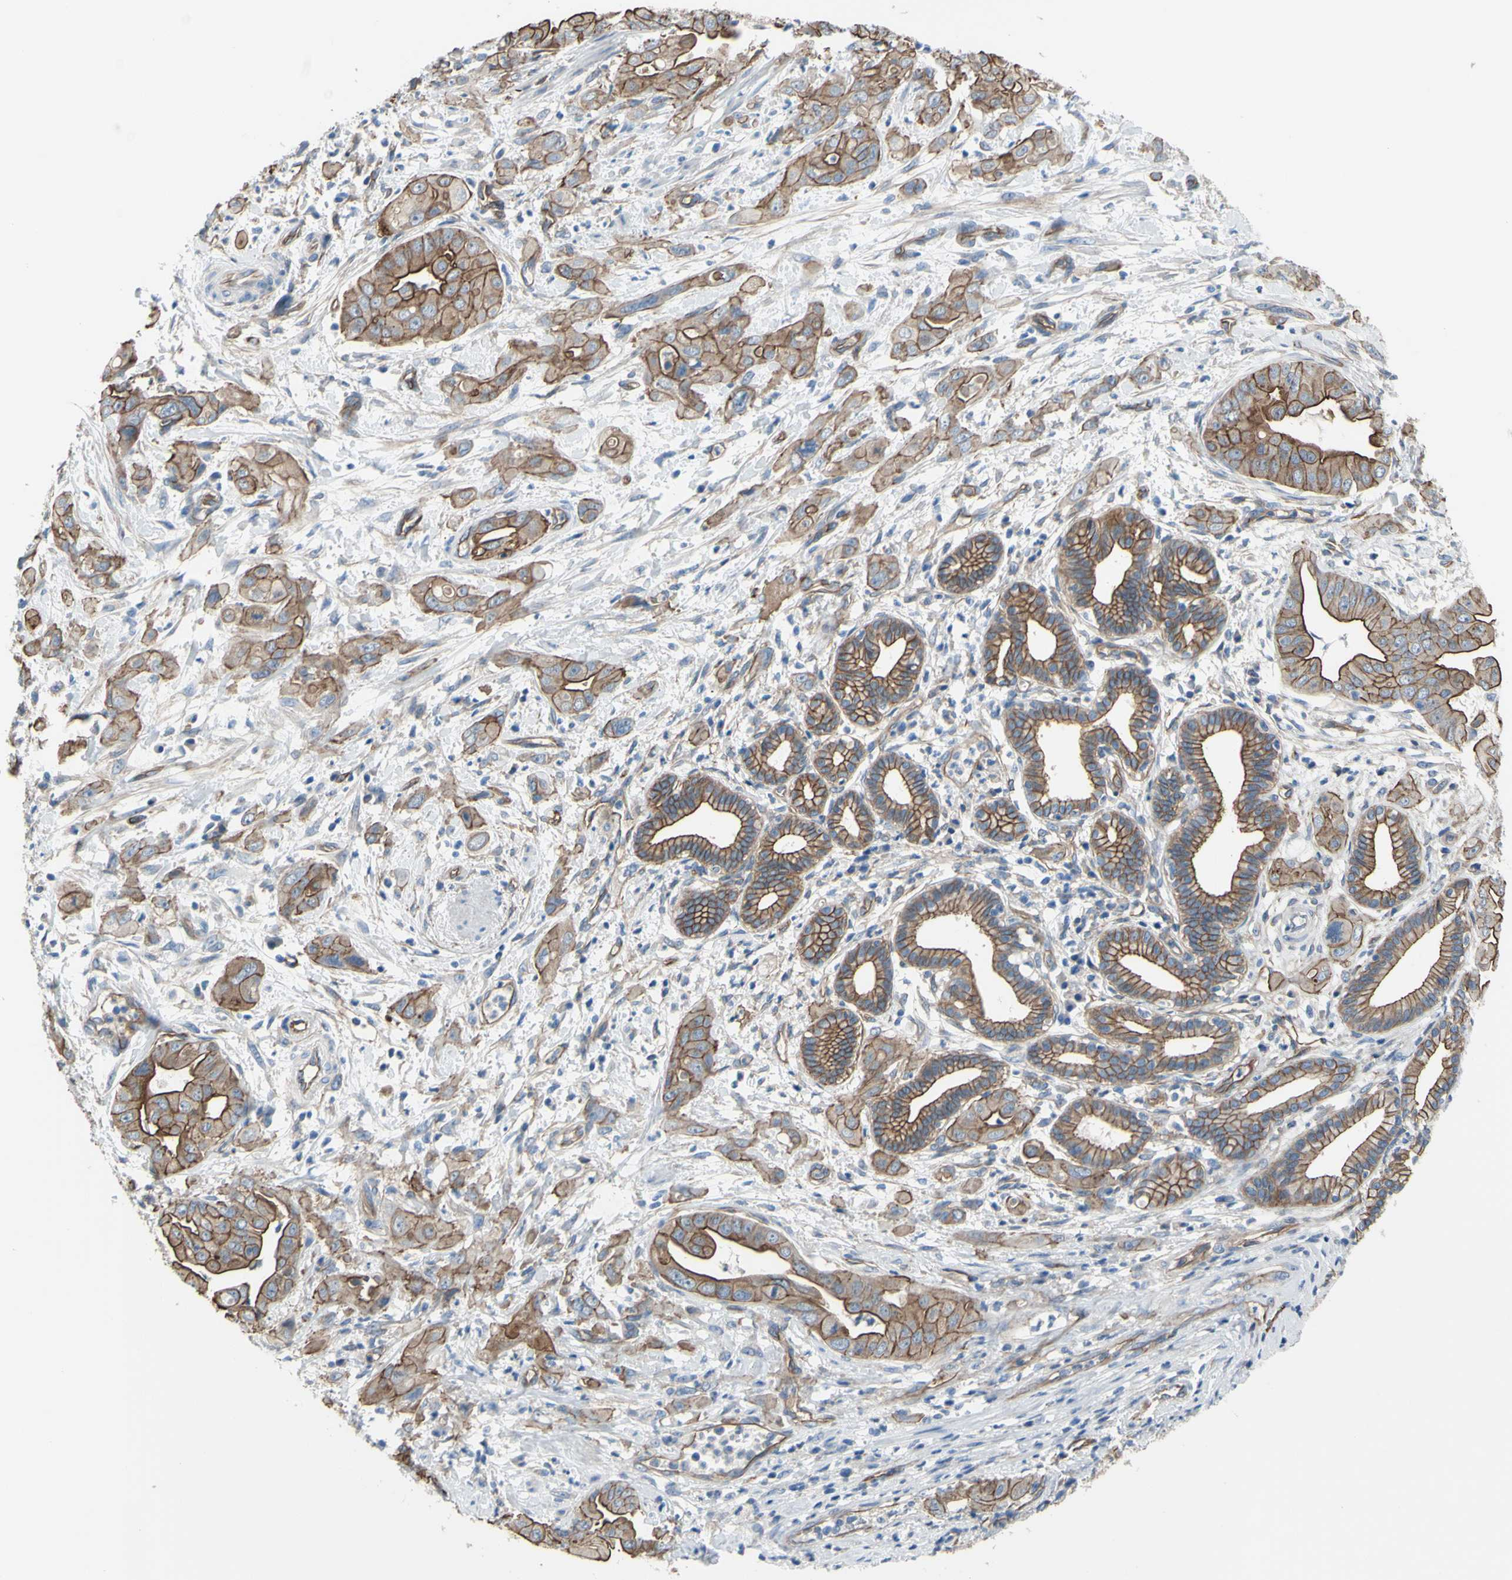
{"staining": {"intensity": "strong", "quantity": ">75%", "location": "cytoplasmic/membranous"}, "tissue": "pancreatic cancer", "cell_type": "Tumor cells", "image_type": "cancer", "snomed": [{"axis": "morphology", "description": "Adenocarcinoma, NOS"}, {"axis": "topography", "description": "Pancreas"}], "caption": "IHC of human pancreatic cancer displays high levels of strong cytoplasmic/membranous expression in approximately >75% of tumor cells. The staining was performed using DAB (3,3'-diaminobenzidine), with brown indicating positive protein expression. Nuclei are stained blue with hematoxylin.", "gene": "TPBG", "patient": {"sex": "female", "age": 75}}